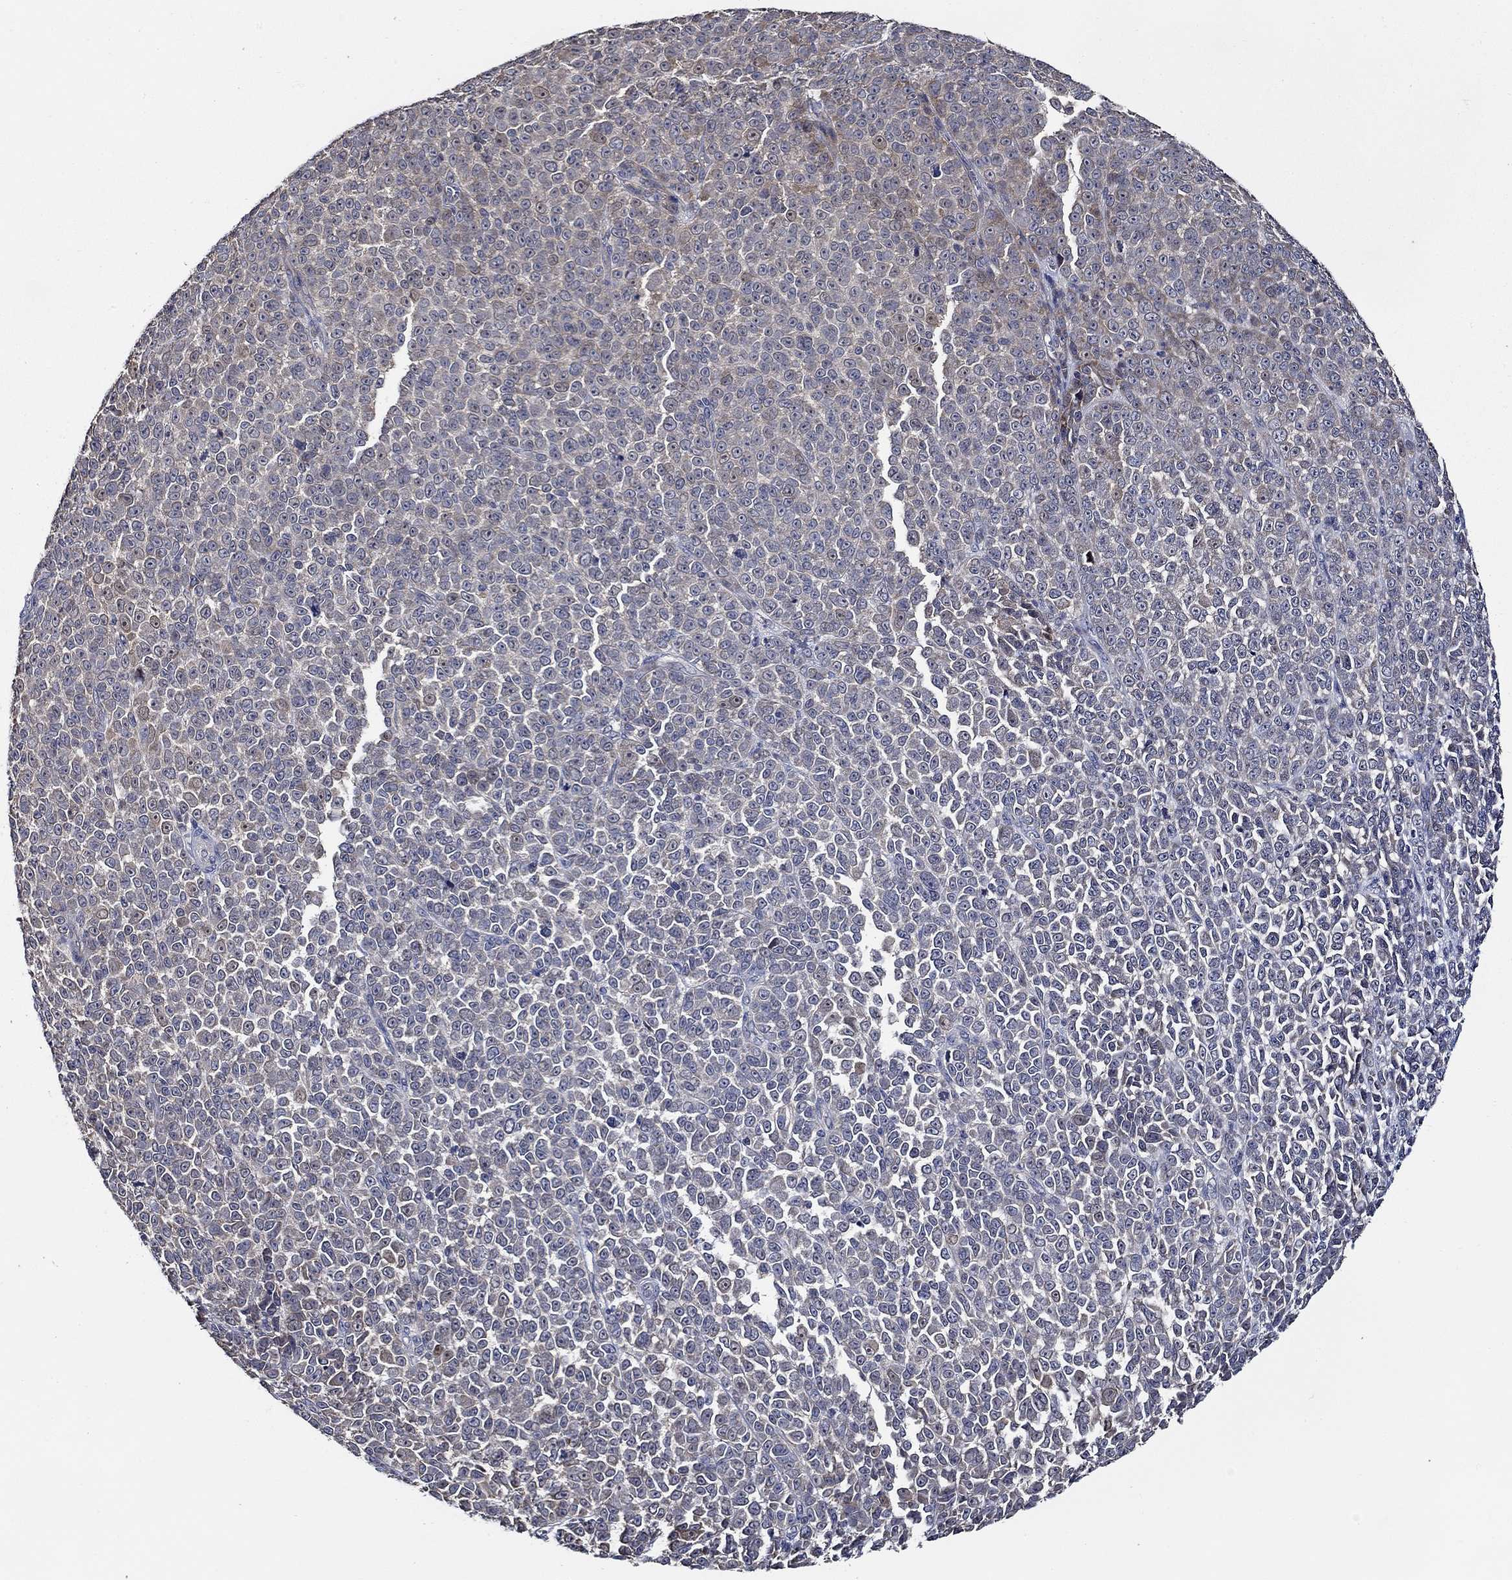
{"staining": {"intensity": "negative", "quantity": "none", "location": "none"}, "tissue": "melanoma", "cell_type": "Tumor cells", "image_type": "cancer", "snomed": [{"axis": "morphology", "description": "Malignant melanoma, NOS"}, {"axis": "topography", "description": "Skin"}], "caption": "Melanoma was stained to show a protein in brown. There is no significant expression in tumor cells.", "gene": "WDR53", "patient": {"sex": "female", "age": 95}}